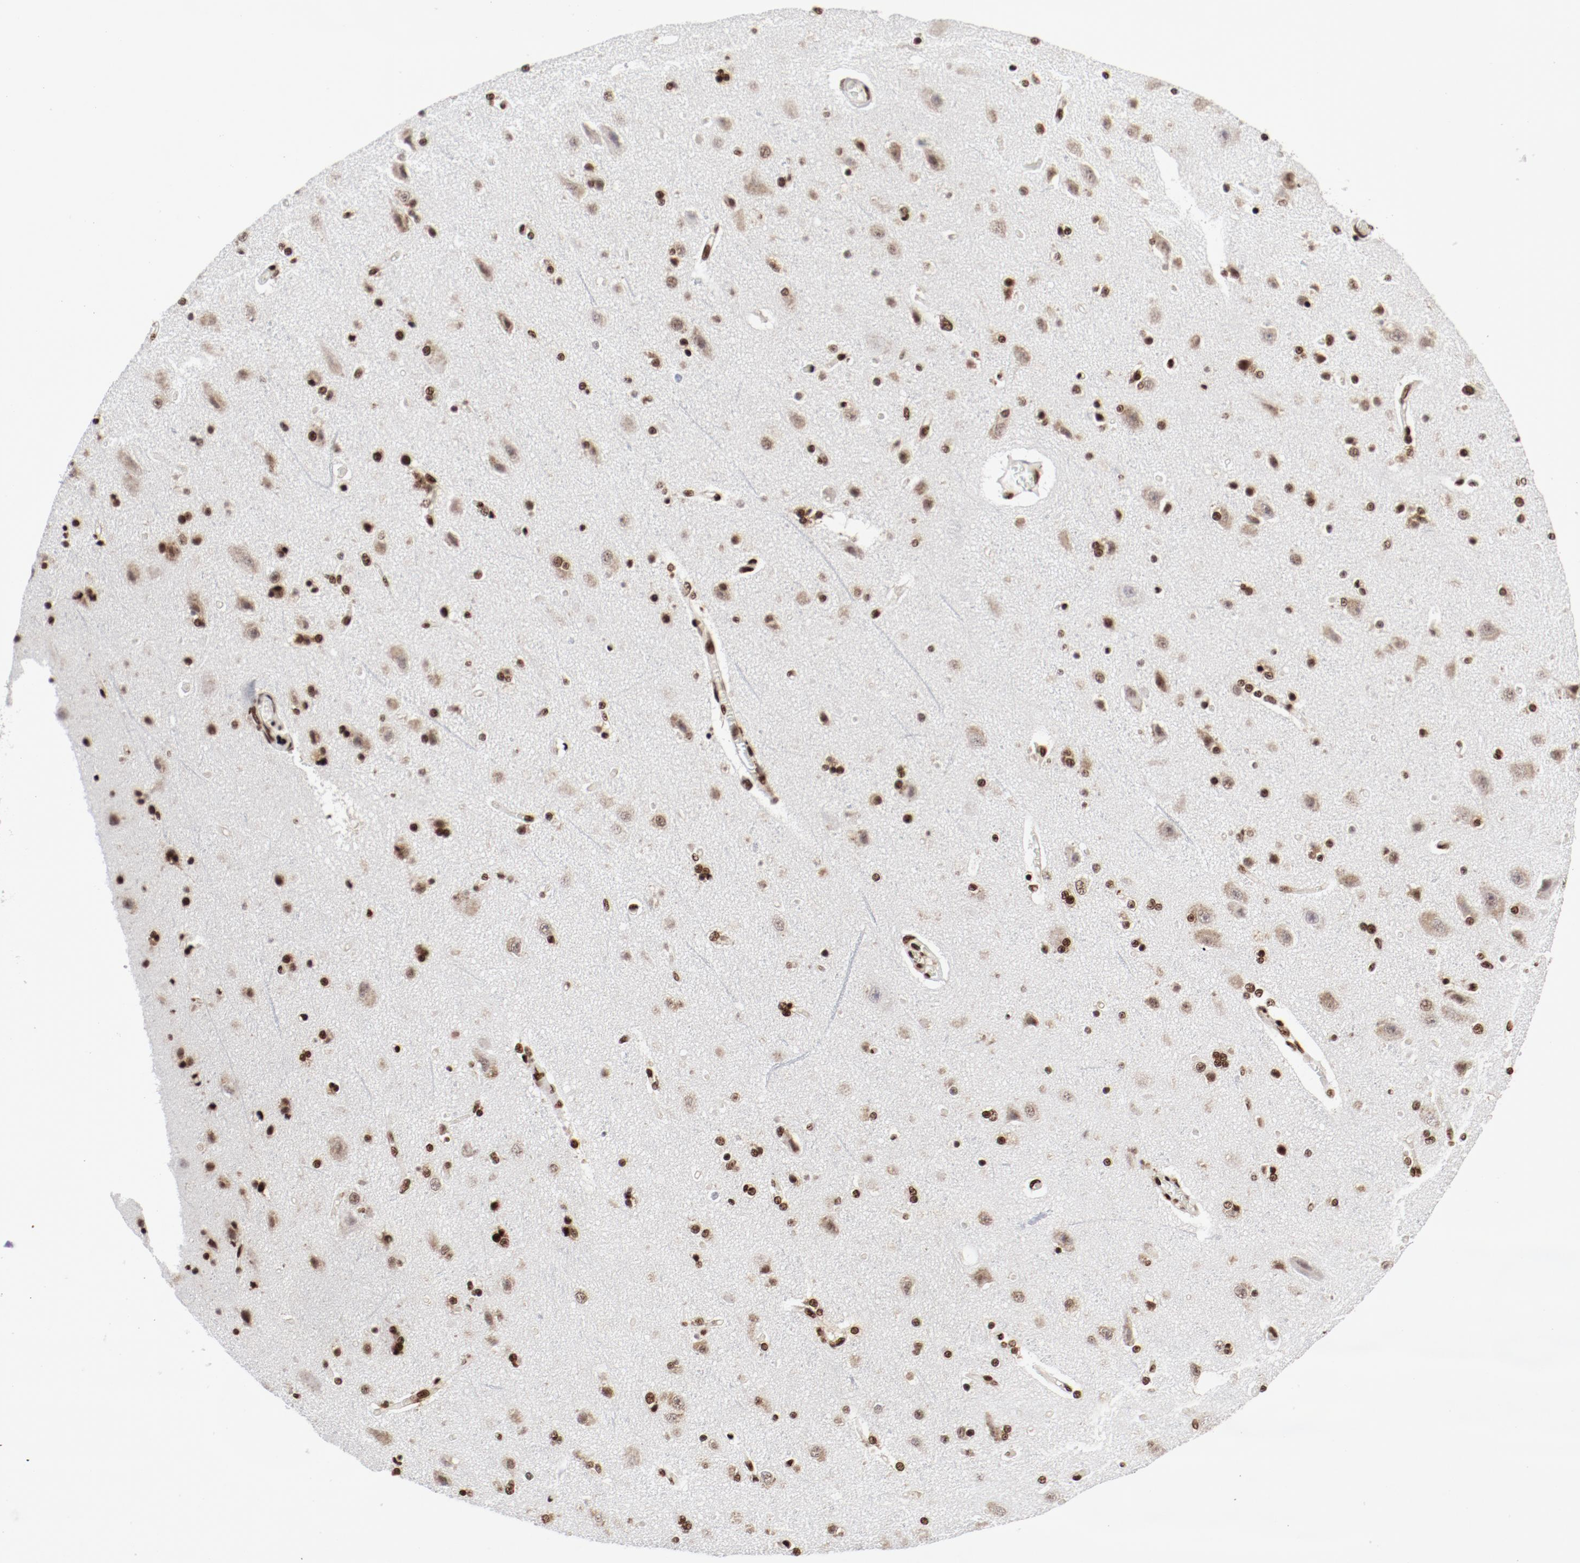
{"staining": {"intensity": "strong", "quantity": ">75%", "location": "nuclear"}, "tissue": "cerebral cortex", "cell_type": "Endothelial cells", "image_type": "normal", "snomed": [{"axis": "morphology", "description": "Normal tissue, NOS"}, {"axis": "topography", "description": "Cerebral cortex"}], "caption": "Cerebral cortex was stained to show a protein in brown. There is high levels of strong nuclear staining in about >75% of endothelial cells. (DAB (3,3'-diaminobenzidine) IHC, brown staining for protein, blue staining for nuclei).", "gene": "NFYB", "patient": {"sex": "female", "age": 54}}